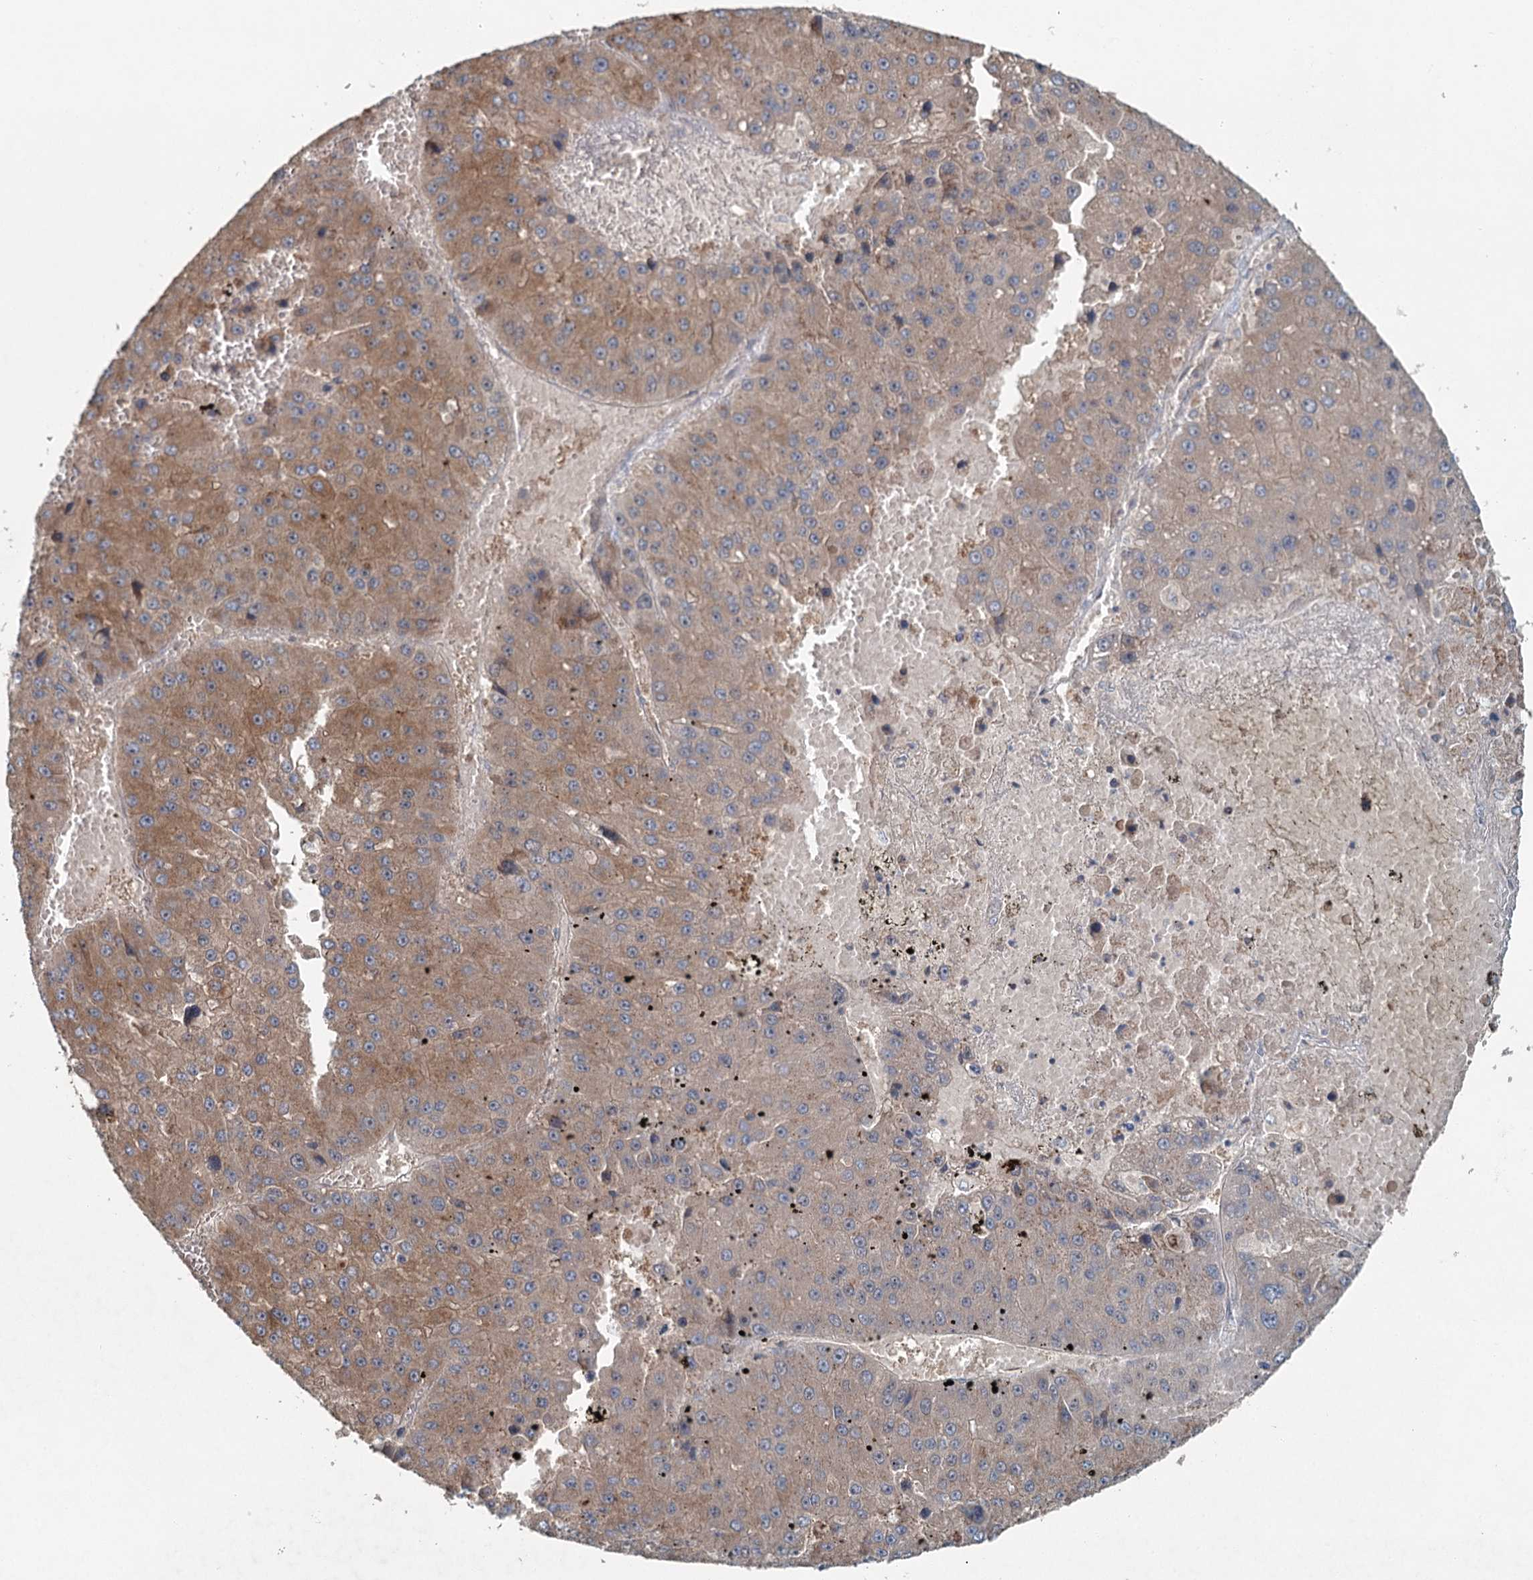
{"staining": {"intensity": "moderate", "quantity": "25%-75%", "location": "cytoplasmic/membranous"}, "tissue": "liver cancer", "cell_type": "Tumor cells", "image_type": "cancer", "snomed": [{"axis": "morphology", "description": "Carcinoma, Hepatocellular, NOS"}, {"axis": "topography", "description": "Liver"}], "caption": "Liver hepatocellular carcinoma was stained to show a protein in brown. There is medium levels of moderate cytoplasmic/membranous expression in approximately 25%-75% of tumor cells. Using DAB (3,3'-diaminobenzidine) (brown) and hematoxylin (blue) stains, captured at high magnification using brightfield microscopy.", "gene": "CHCHD5", "patient": {"sex": "female", "age": 73}}